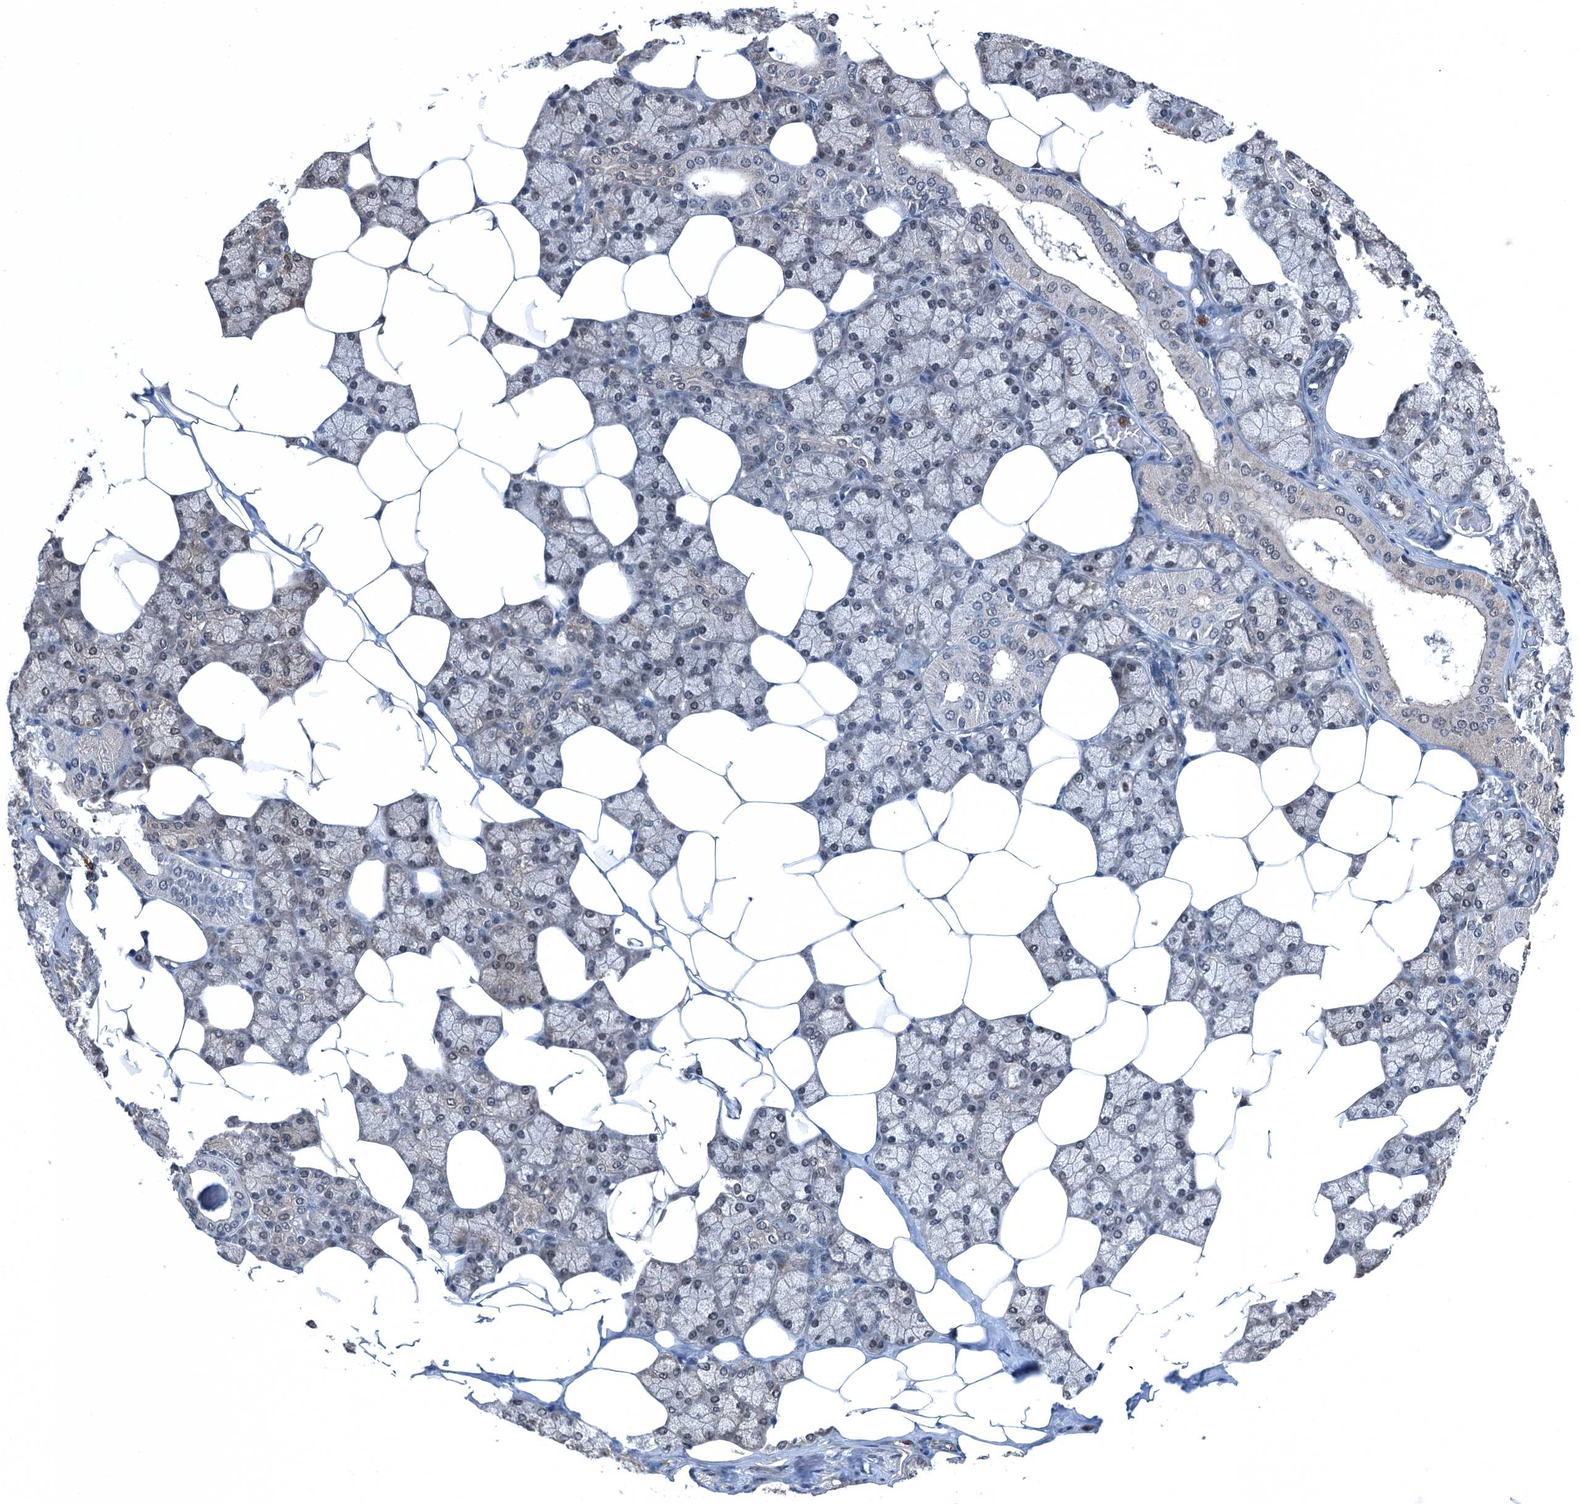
{"staining": {"intensity": "moderate", "quantity": "25%-75%", "location": "cytoplasmic/membranous,nuclear"}, "tissue": "salivary gland", "cell_type": "Glandular cells", "image_type": "normal", "snomed": [{"axis": "morphology", "description": "Normal tissue, NOS"}, {"axis": "topography", "description": "Salivary gland"}], "caption": "DAB immunohistochemical staining of normal salivary gland displays moderate cytoplasmic/membranous,nuclear protein positivity in approximately 25%-75% of glandular cells.", "gene": "RNH1", "patient": {"sex": "male", "age": 62}}